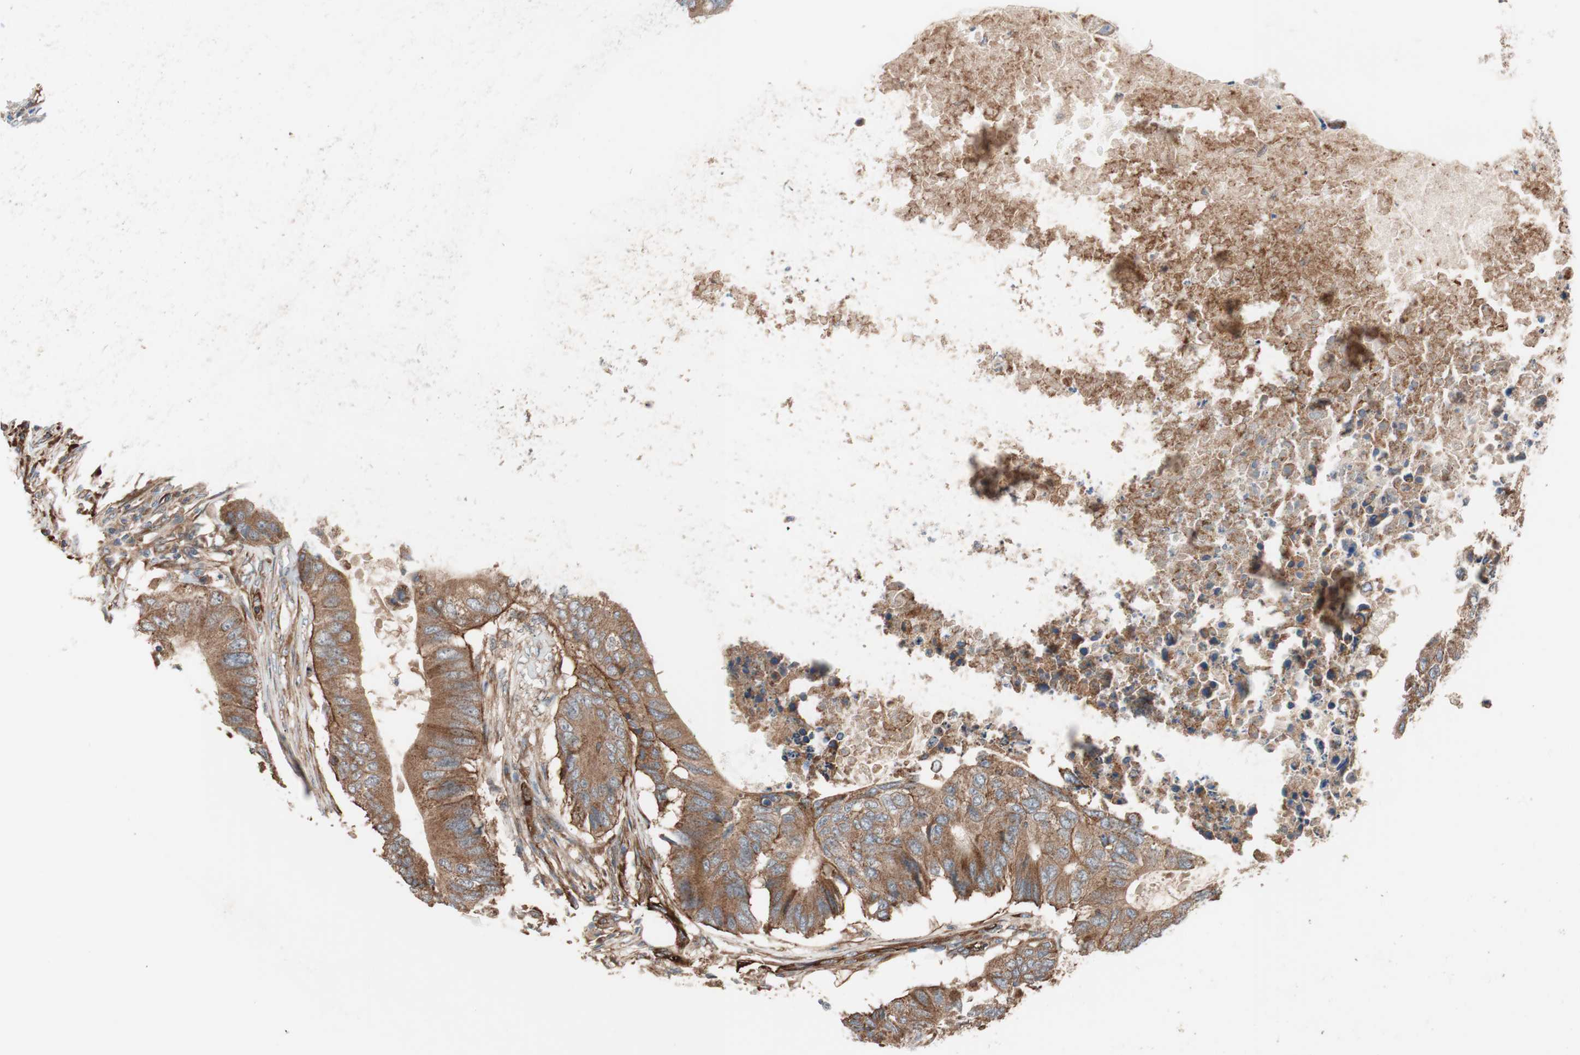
{"staining": {"intensity": "strong", "quantity": ">75%", "location": "cytoplasmic/membranous"}, "tissue": "colorectal cancer", "cell_type": "Tumor cells", "image_type": "cancer", "snomed": [{"axis": "morphology", "description": "Adenocarcinoma, NOS"}, {"axis": "topography", "description": "Colon"}], "caption": "IHC (DAB (3,3'-diaminobenzidine)) staining of human adenocarcinoma (colorectal) exhibits strong cytoplasmic/membranous protein positivity in approximately >75% of tumor cells.", "gene": "GPSM2", "patient": {"sex": "male", "age": 71}}